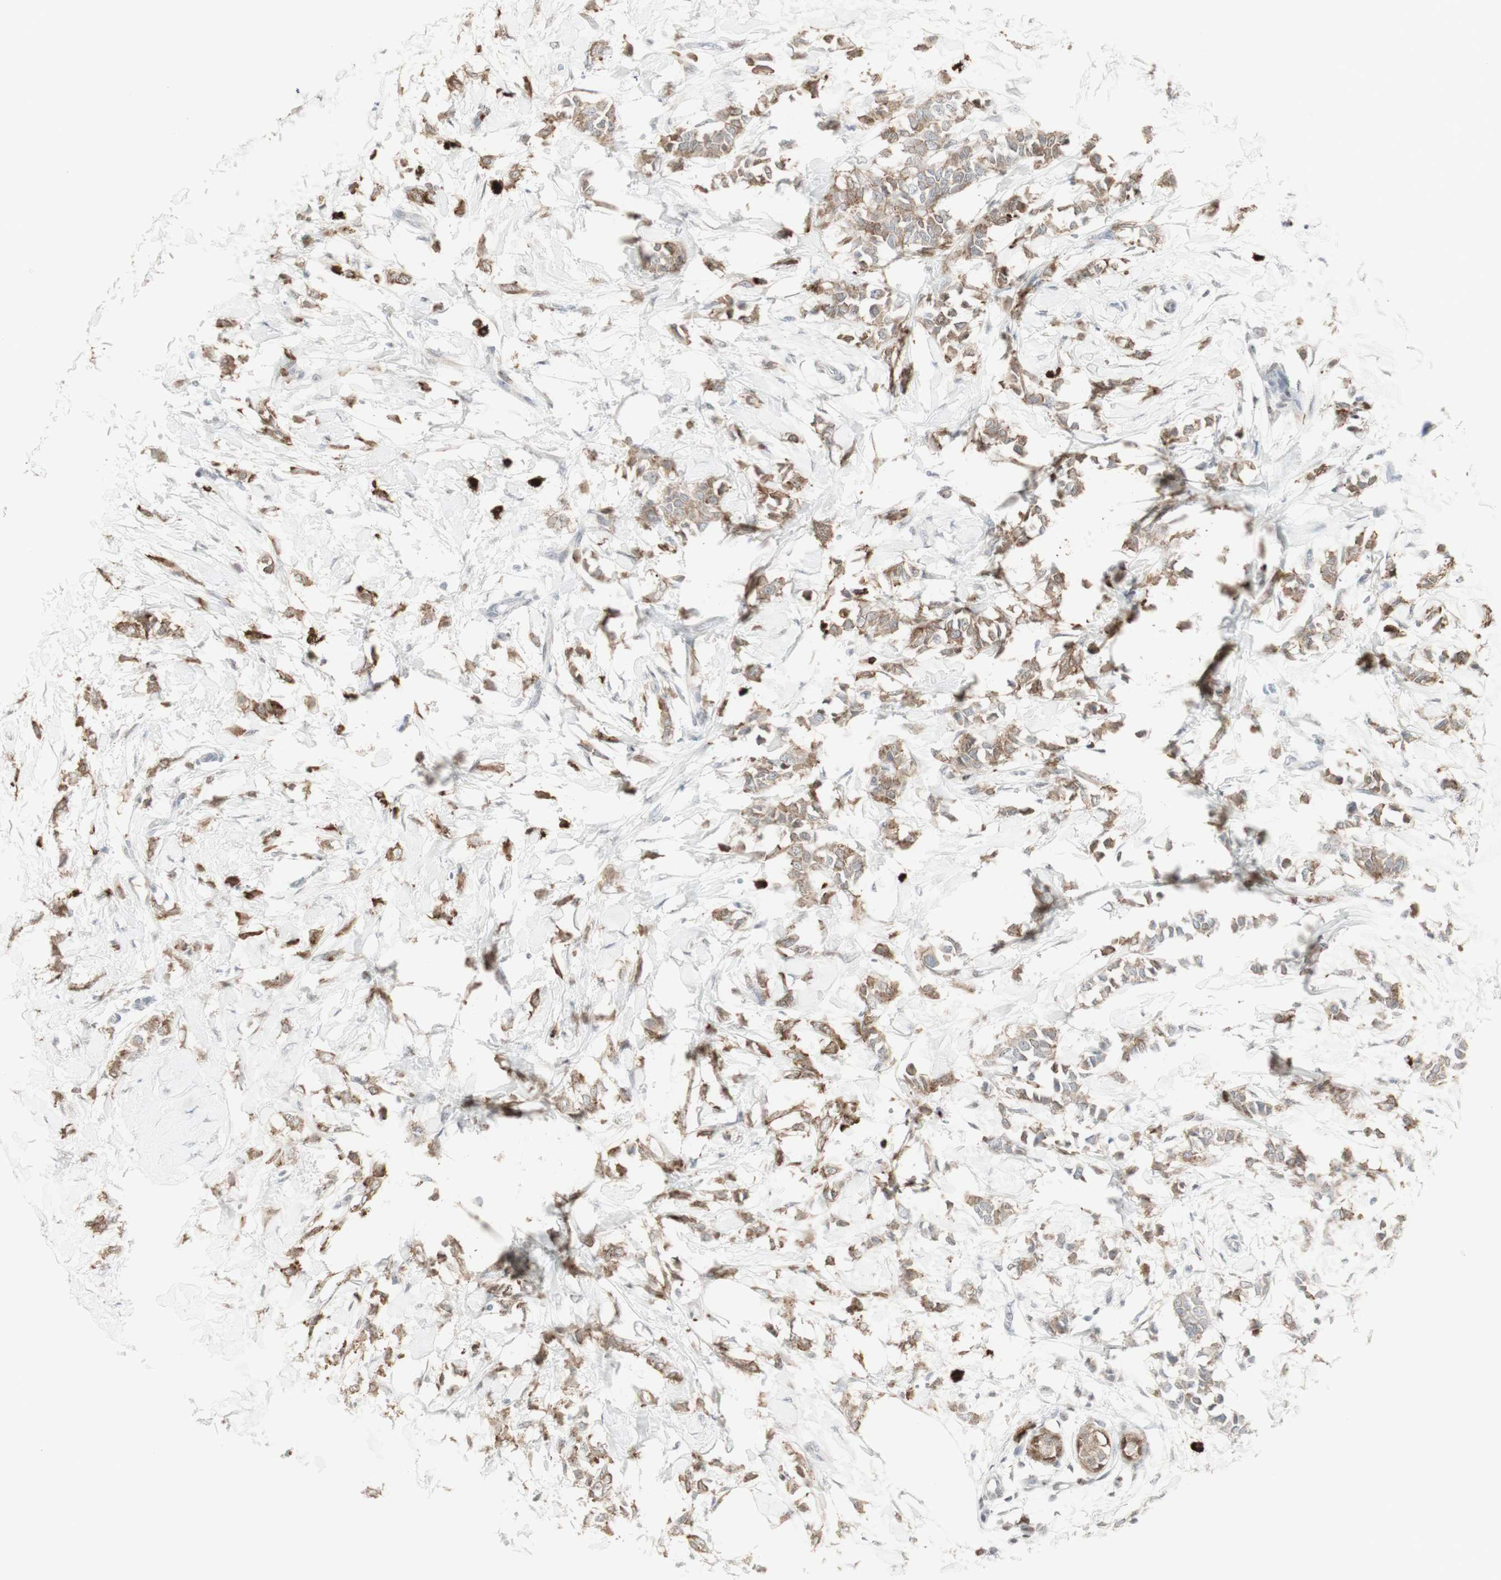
{"staining": {"intensity": "moderate", "quantity": ">75%", "location": "cytoplasmic/membranous"}, "tissue": "breast cancer", "cell_type": "Tumor cells", "image_type": "cancer", "snomed": [{"axis": "morphology", "description": "Lobular carcinoma, in situ"}, {"axis": "morphology", "description": "Lobular carcinoma"}, {"axis": "topography", "description": "Breast"}], "caption": "Immunohistochemical staining of breast cancer reveals medium levels of moderate cytoplasmic/membranous protein positivity in about >75% of tumor cells. The staining was performed using DAB (3,3'-diaminobenzidine) to visualize the protein expression in brown, while the nuclei were stained in blue with hematoxylin (Magnification: 20x).", "gene": "C1orf116", "patient": {"sex": "female", "age": 41}}